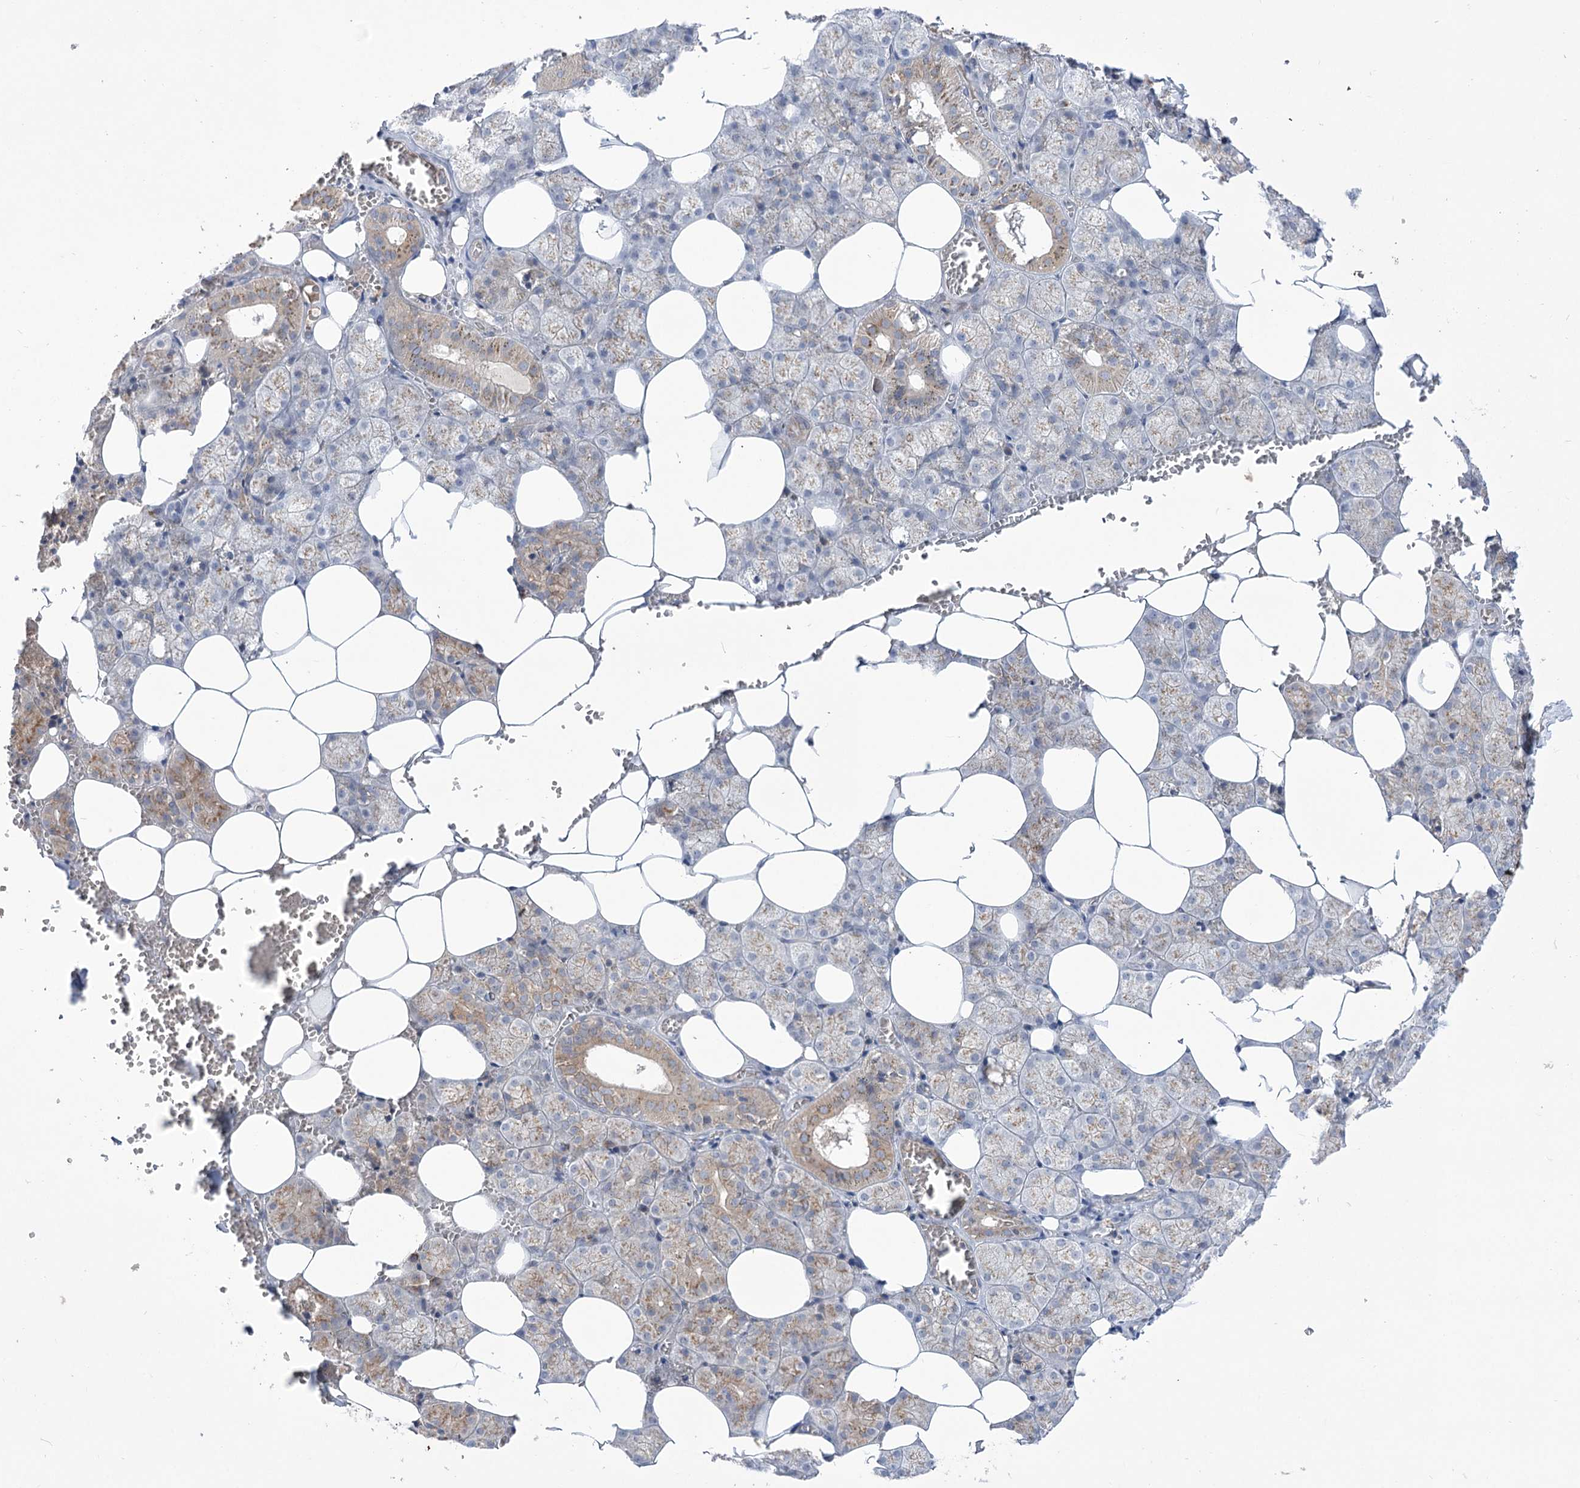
{"staining": {"intensity": "moderate", "quantity": "25%-75%", "location": "cytoplasmic/membranous"}, "tissue": "salivary gland", "cell_type": "Glandular cells", "image_type": "normal", "snomed": [{"axis": "morphology", "description": "Normal tissue, NOS"}, {"axis": "topography", "description": "Salivary gland"}], "caption": "Moderate cytoplasmic/membranous staining for a protein is seen in about 25%-75% of glandular cells of unremarkable salivary gland using IHC.", "gene": "GBF1", "patient": {"sex": "male", "age": 62}}